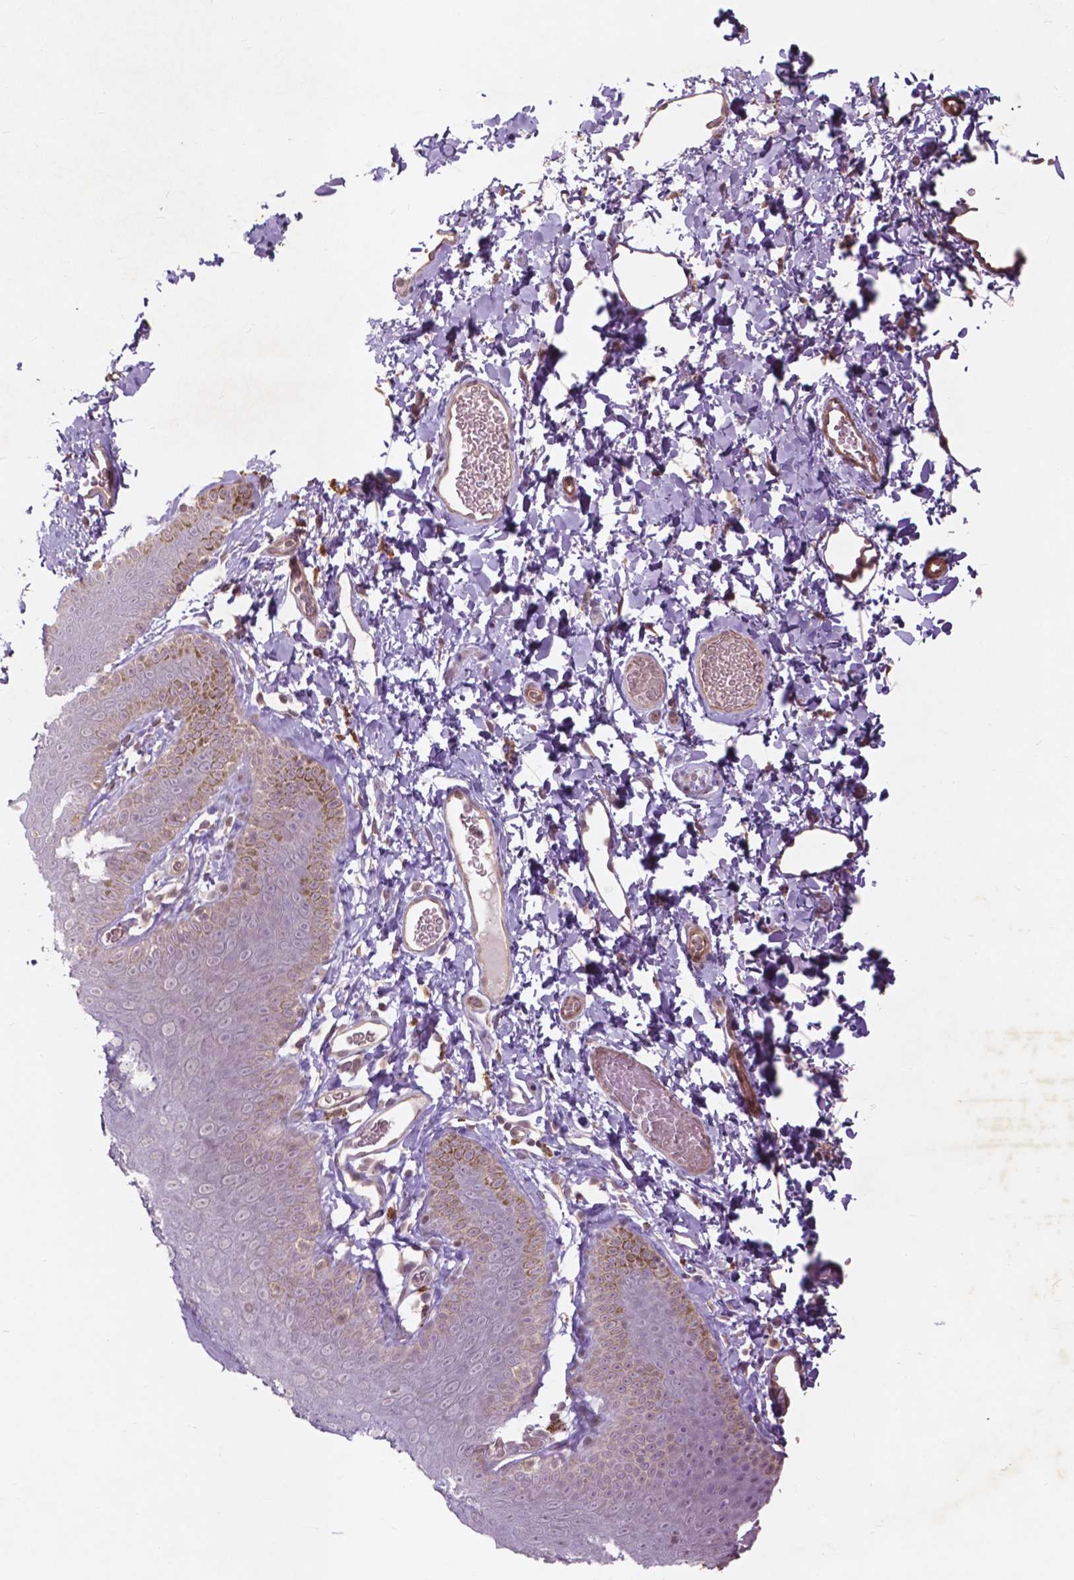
{"staining": {"intensity": "weak", "quantity": "<25%", "location": "cytoplasmic/membranous"}, "tissue": "skin", "cell_type": "Epidermal cells", "image_type": "normal", "snomed": [{"axis": "morphology", "description": "Normal tissue, NOS"}, {"axis": "topography", "description": "Anal"}], "caption": "An immunohistochemistry photomicrograph of benign skin is shown. There is no staining in epidermal cells of skin. The staining is performed using DAB brown chromogen with nuclei counter-stained in using hematoxylin.", "gene": "RFPL4B", "patient": {"sex": "male", "age": 53}}